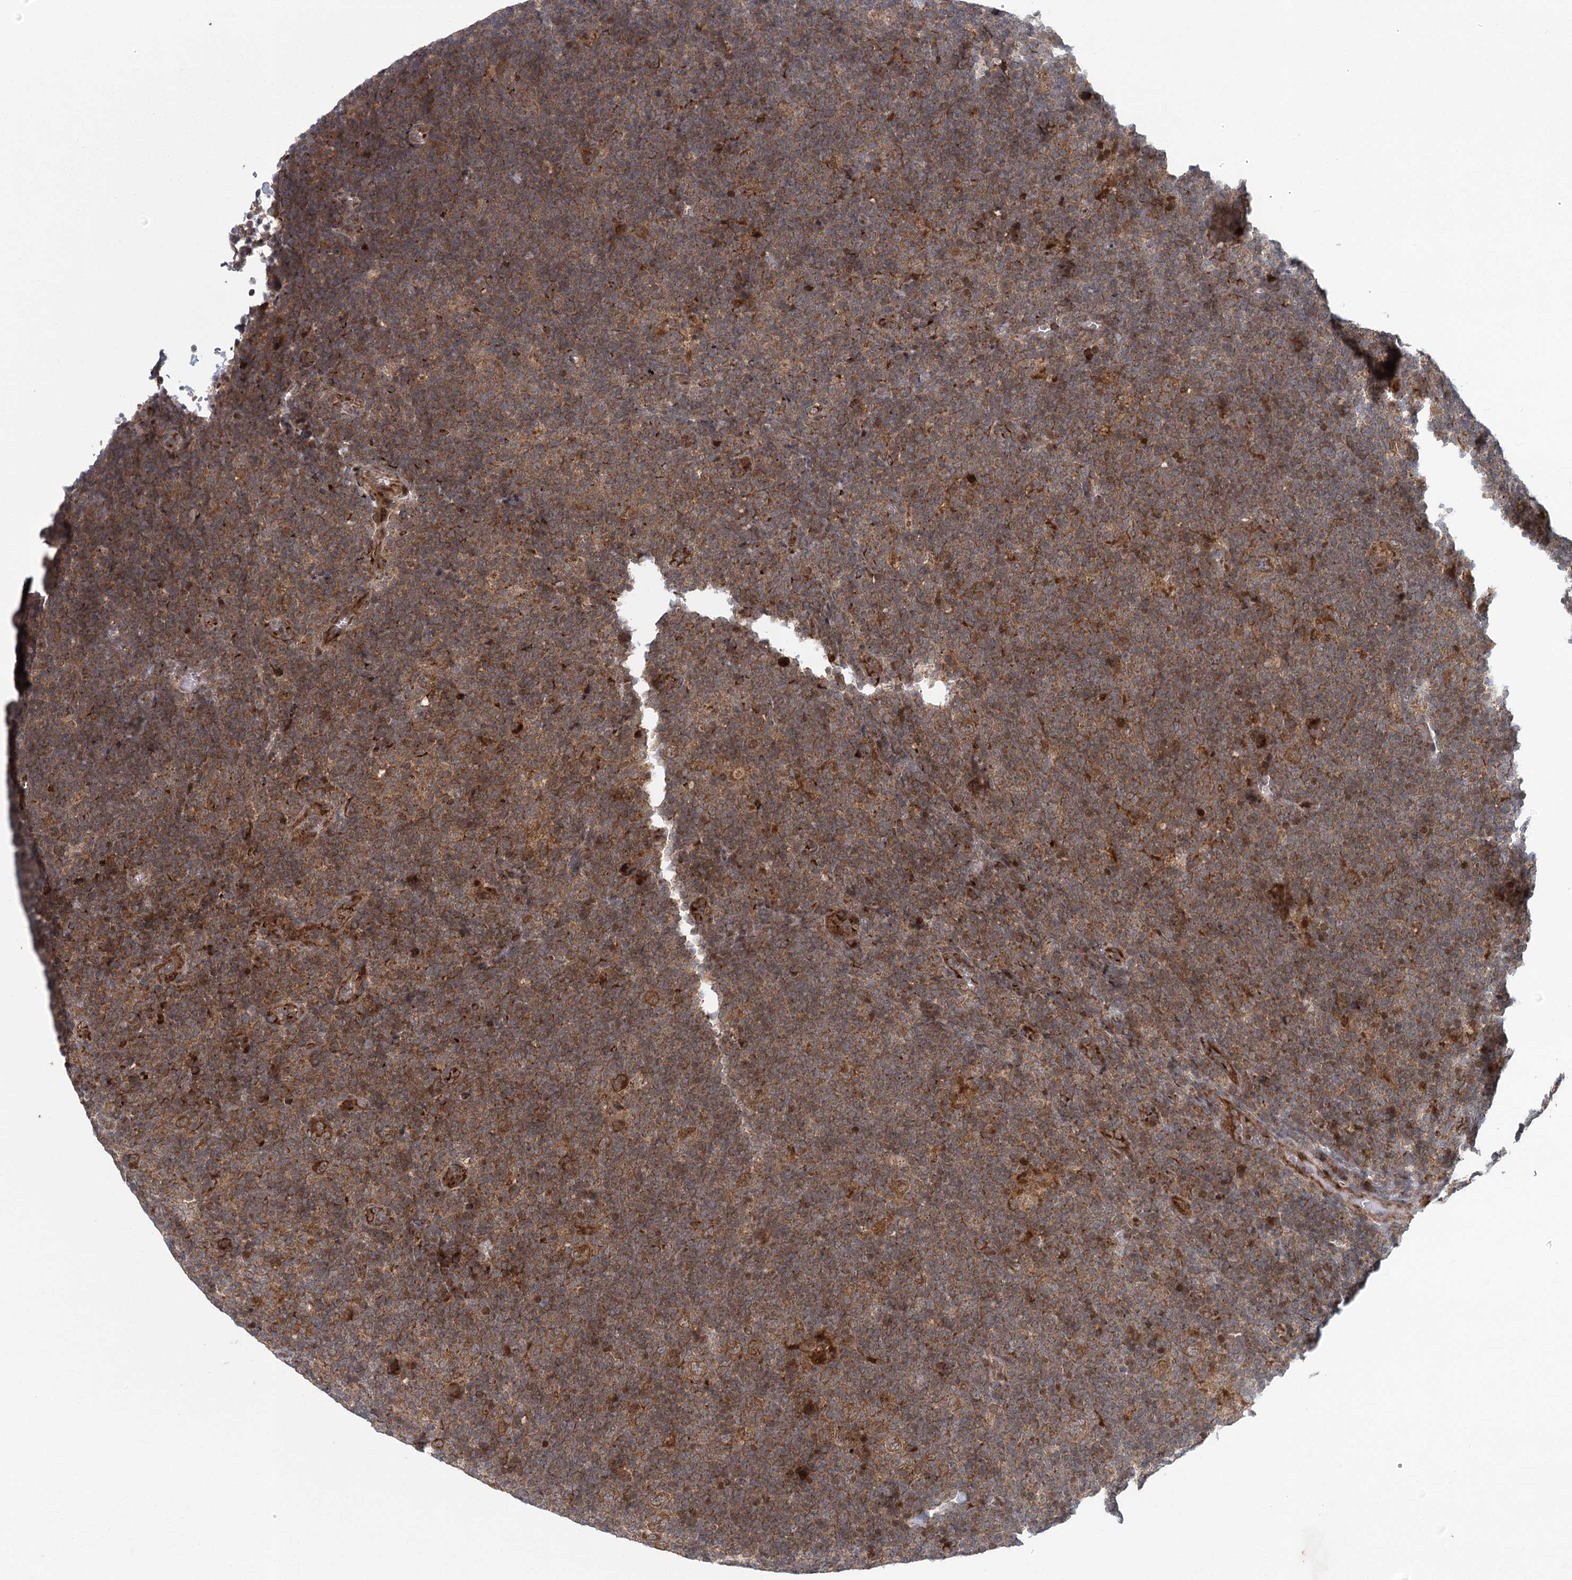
{"staining": {"intensity": "moderate", "quantity": ">75%", "location": "cytoplasmic/membranous"}, "tissue": "lymphoma", "cell_type": "Tumor cells", "image_type": "cancer", "snomed": [{"axis": "morphology", "description": "Hodgkin's disease, NOS"}, {"axis": "topography", "description": "Lymph node"}], "caption": "DAB immunohistochemical staining of human Hodgkin's disease demonstrates moderate cytoplasmic/membranous protein staining in about >75% of tumor cells.", "gene": "IFT46", "patient": {"sex": "female", "age": 57}}